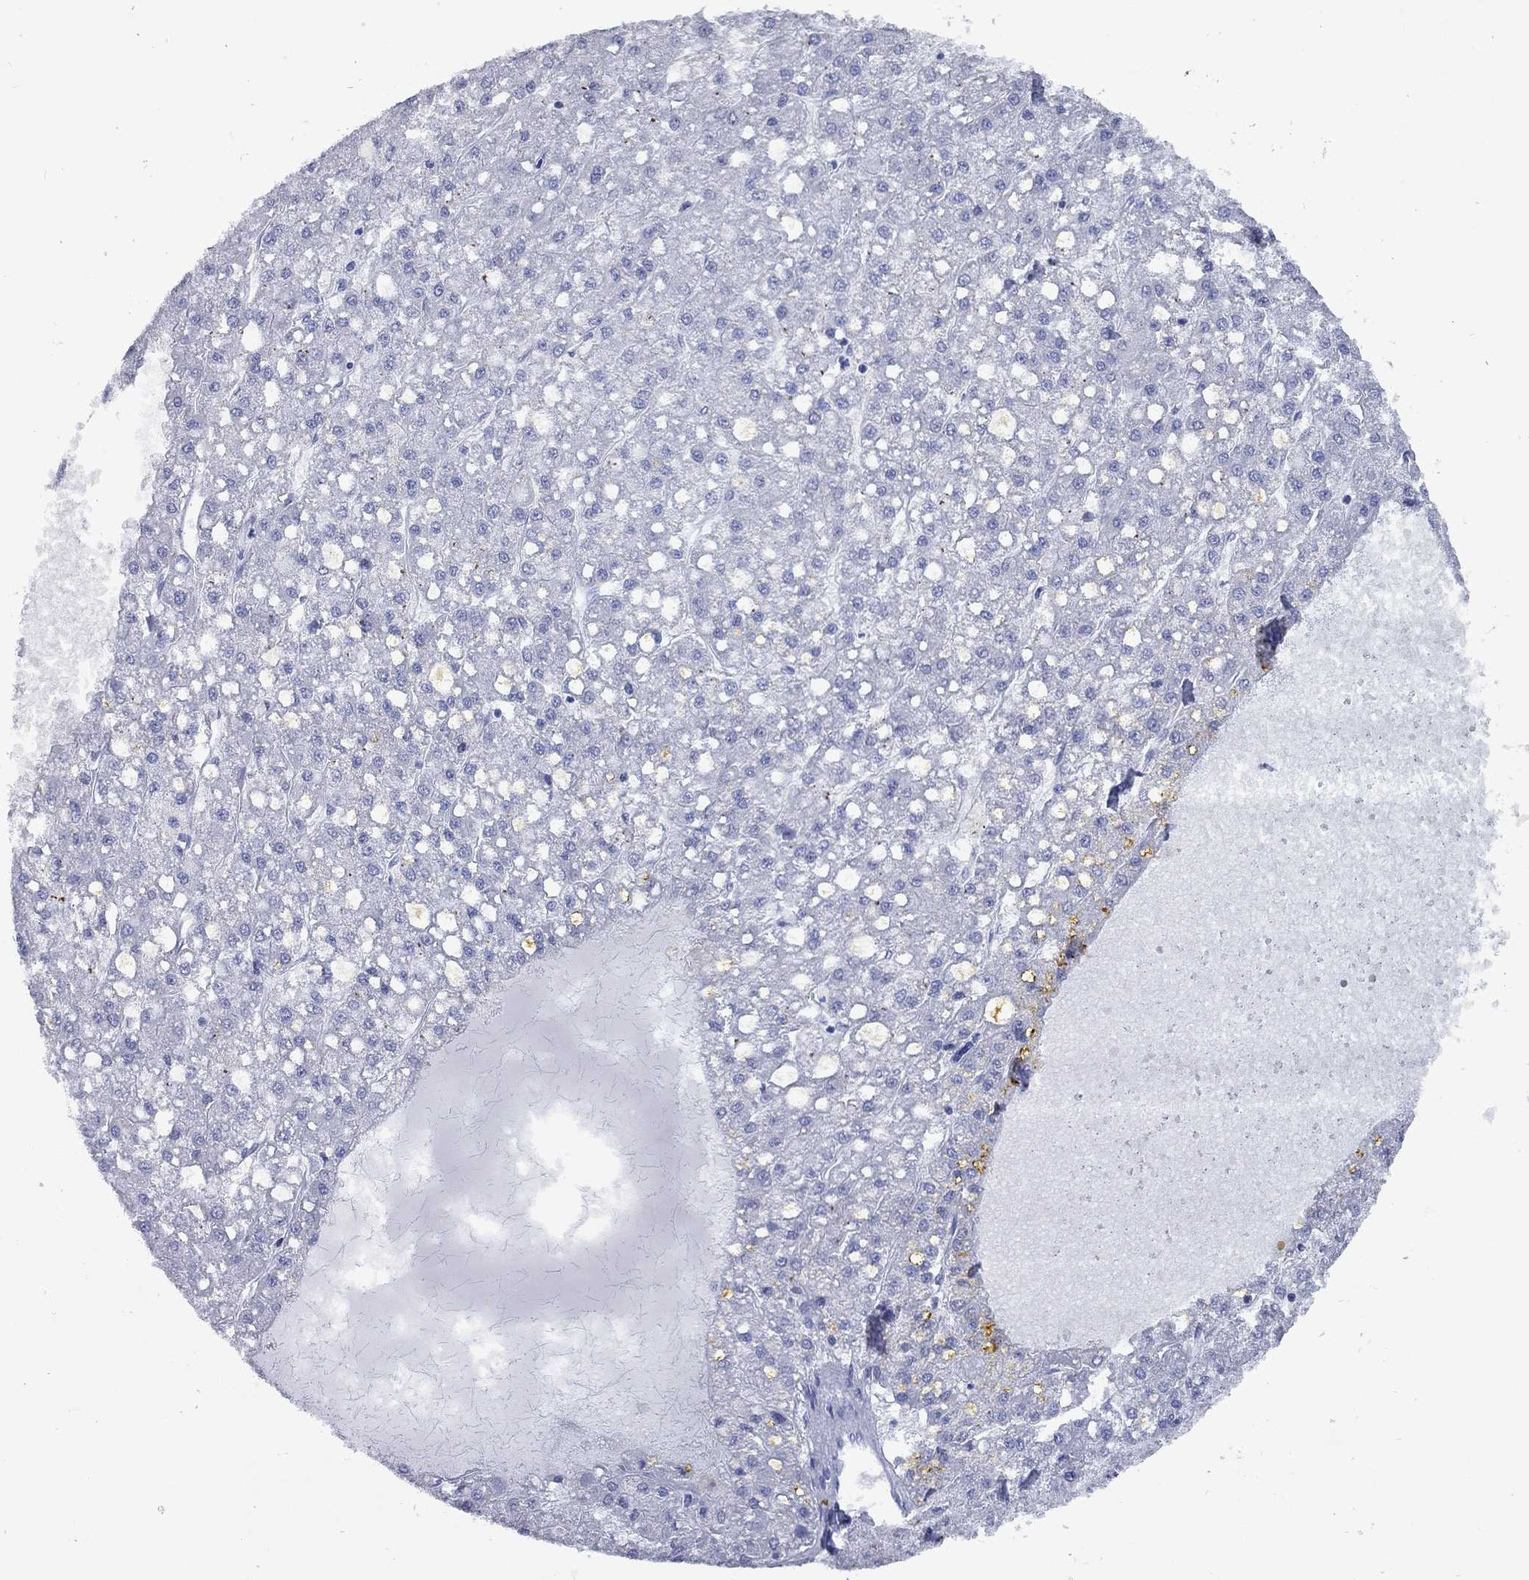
{"staining": {"intensity": "negative", "quantity": "none", "location": "none"}, "tissue": "liver cancer", "cell_type": "Tumor cells", "image_type": "cancer", "snomed": [{"axis": "morphology", "description": "Carcinoma, Hepatocellular, NOS"}, {"axis": "topography", "description": "Liver"}], "caption": "Tumor cells show no significant expression in liver cancer (hepatocellular carcinoma).", "gene": "CCNA1", "patient": {"sex": "male", "age": 67}}